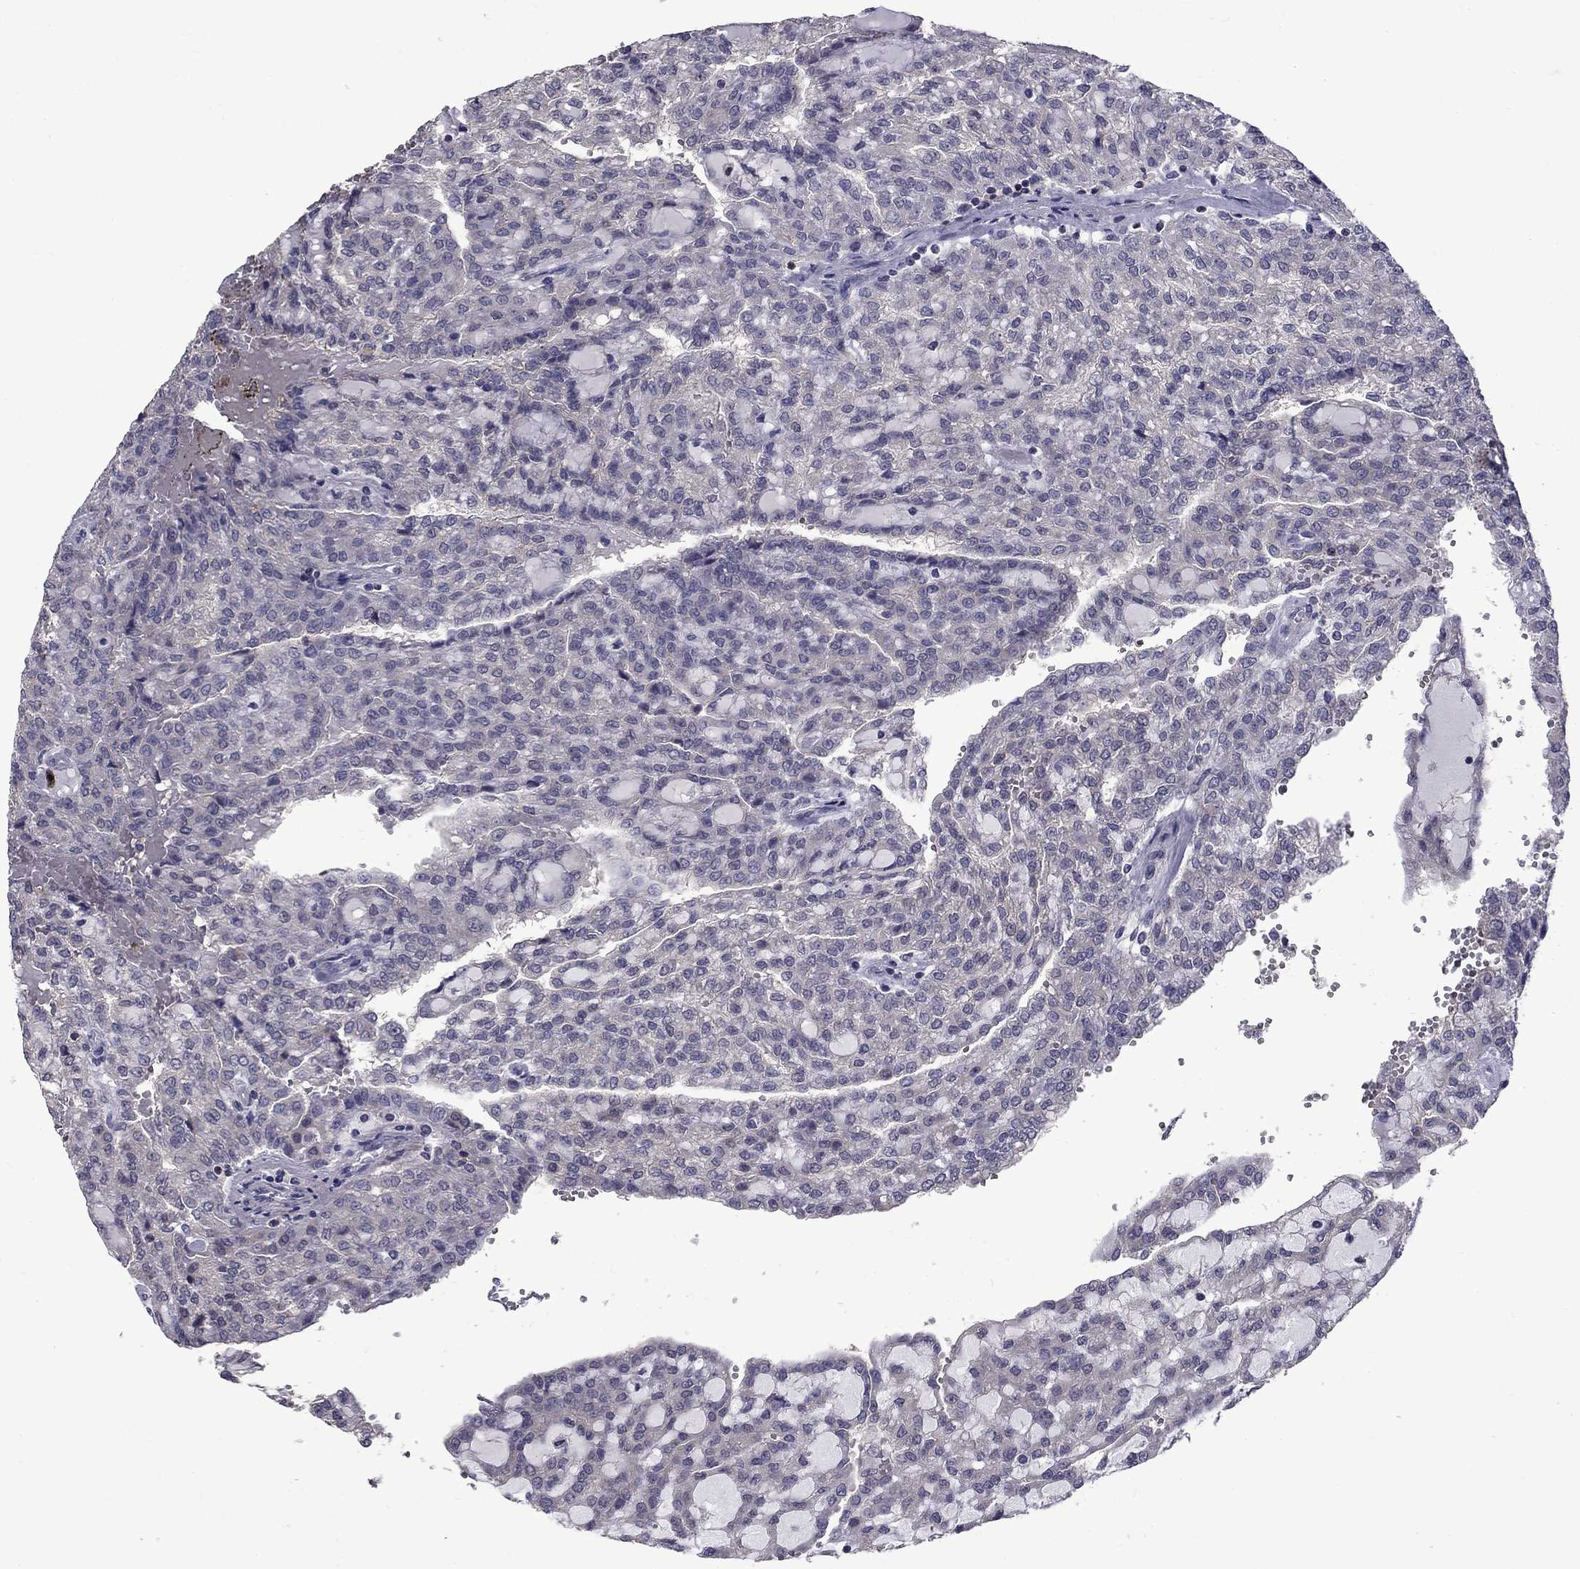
{"staining": {"intensity": "negative", "quantity": "none", "location": "none"}, "tissue": "renal cancer", "cell_type": "Tumor cells", "image_type": "cancer", "snomed": [{"axis": "morphology", "description": "Adenocarcinoma, NOS"}, {"axis": "topography", "description": "Kidney"}], "caption": "DAB (3,3'-diaminobenzidine) immunohistochemical staining of human renal cancer (adenocarcinoma) displays no significant staining in tumor cells. The staining is performed using DAB (3,3'-diaminobenzidine) brown chromogen with nuclei counter-stained in using hematoxylin.", "gene": "SNTA1", "patient": {"sex": "male", "age": 63}}